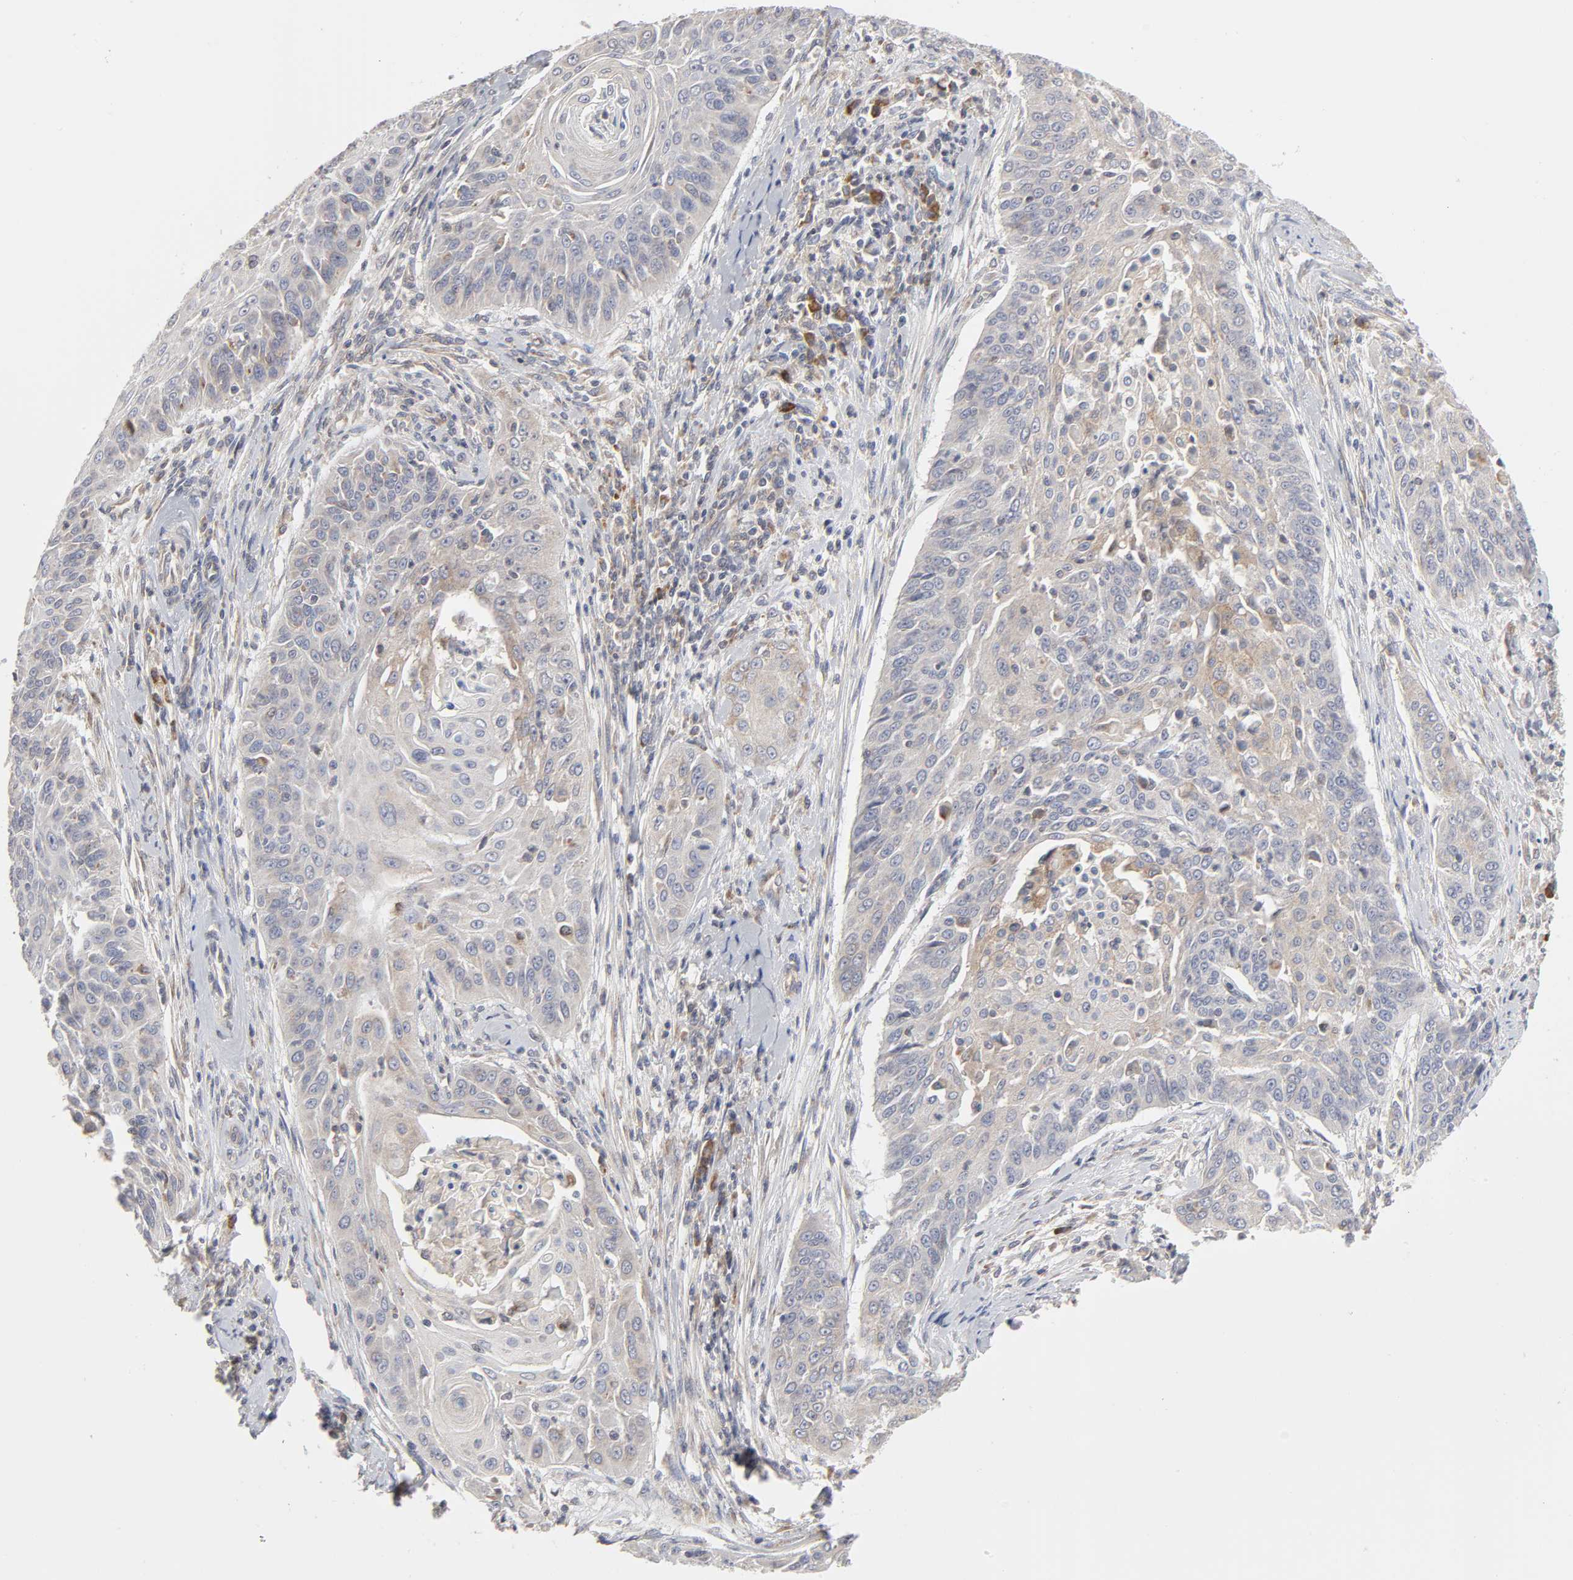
{"staining": {"intensity": "weak", "quantity": "25%-75%", "location": "cytoplasmic/membranous"}, "tissue": "cervical cancer", "cell_type": "Tumor cells", "image_type": "cancer", "snomed": [{"axis": "morphology", "description": "Squamous cell carcinoma, NOS"}, {"axis": "topography", "description": "Cervix"}], "caption": "A high-resolution histopathology image shows immunohistochemistry (IHC) staining of cervical cancer, which displays weak cytoplasmic/membranous expression in approximately 25%-75% of tumor cells. The staining is performed using DAB brown chromogen to label protein expression. The nuclei are counter-stained blue using hematoxylin.", "gene": "IL4R", "patient": {"sex": "female", "age": 33}}